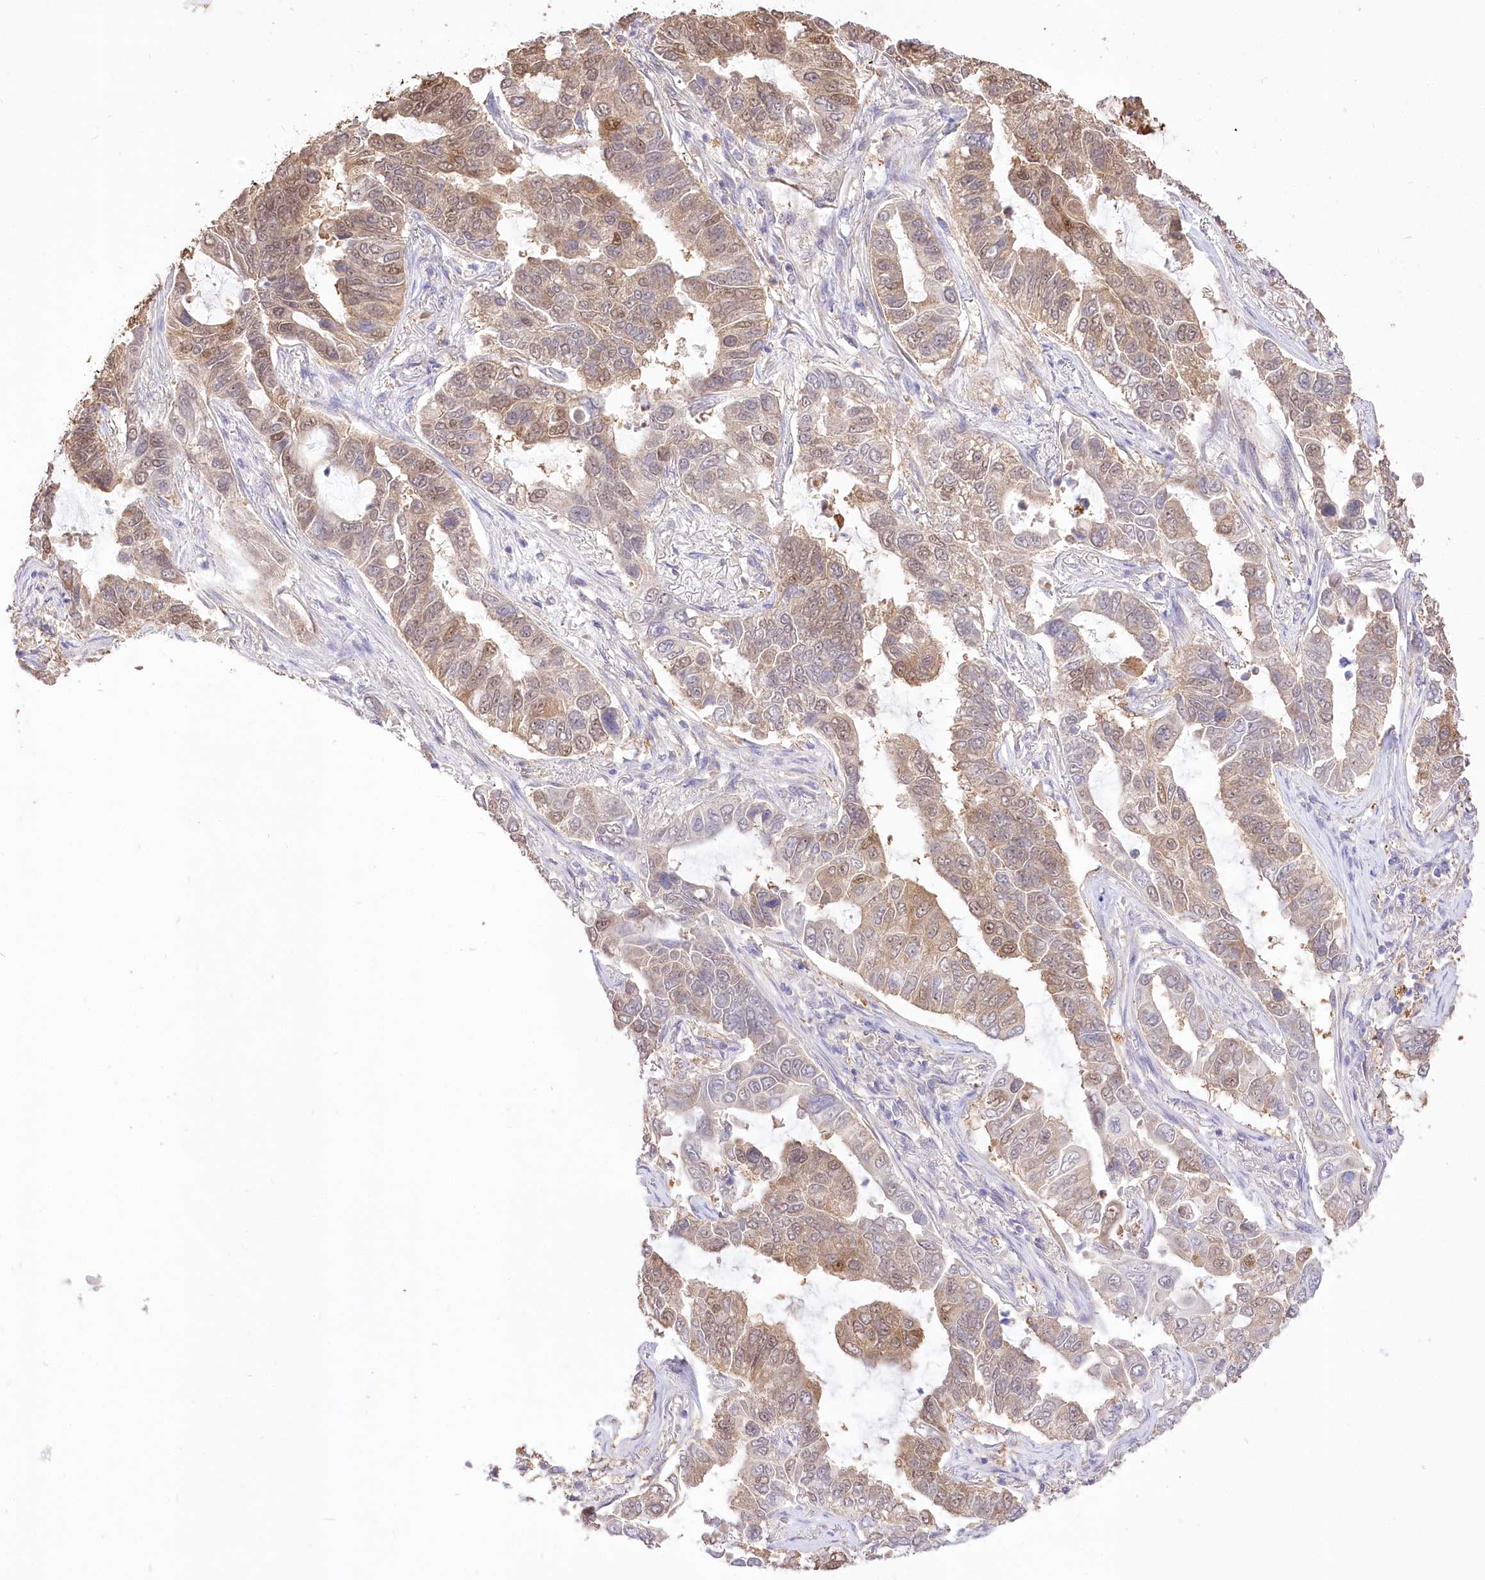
{"staining": {"intensity": "weak", "quantity": "25%-75%", "location": "cytoplasmic/membranous,nuclear"}, "tissue": "lung cancer", "cell_type": "Tumor cells", "image_type": "cancer", "snomed": [{"axis": "morphology", "description": "Adenocarcinoma, NOS"}, {"axis": "topography", "description": "Lung"}], "caption": "This histopathology image exhibits immunohistochemistry staining of human lung cancer (adenocarcinoma), with low weak cytoplasmic/membranous and nuclear positivity in about 25%-75% of tumor cells.", "gene": "R3HDM2", "patient": {"sex": "male", "age": 64}}